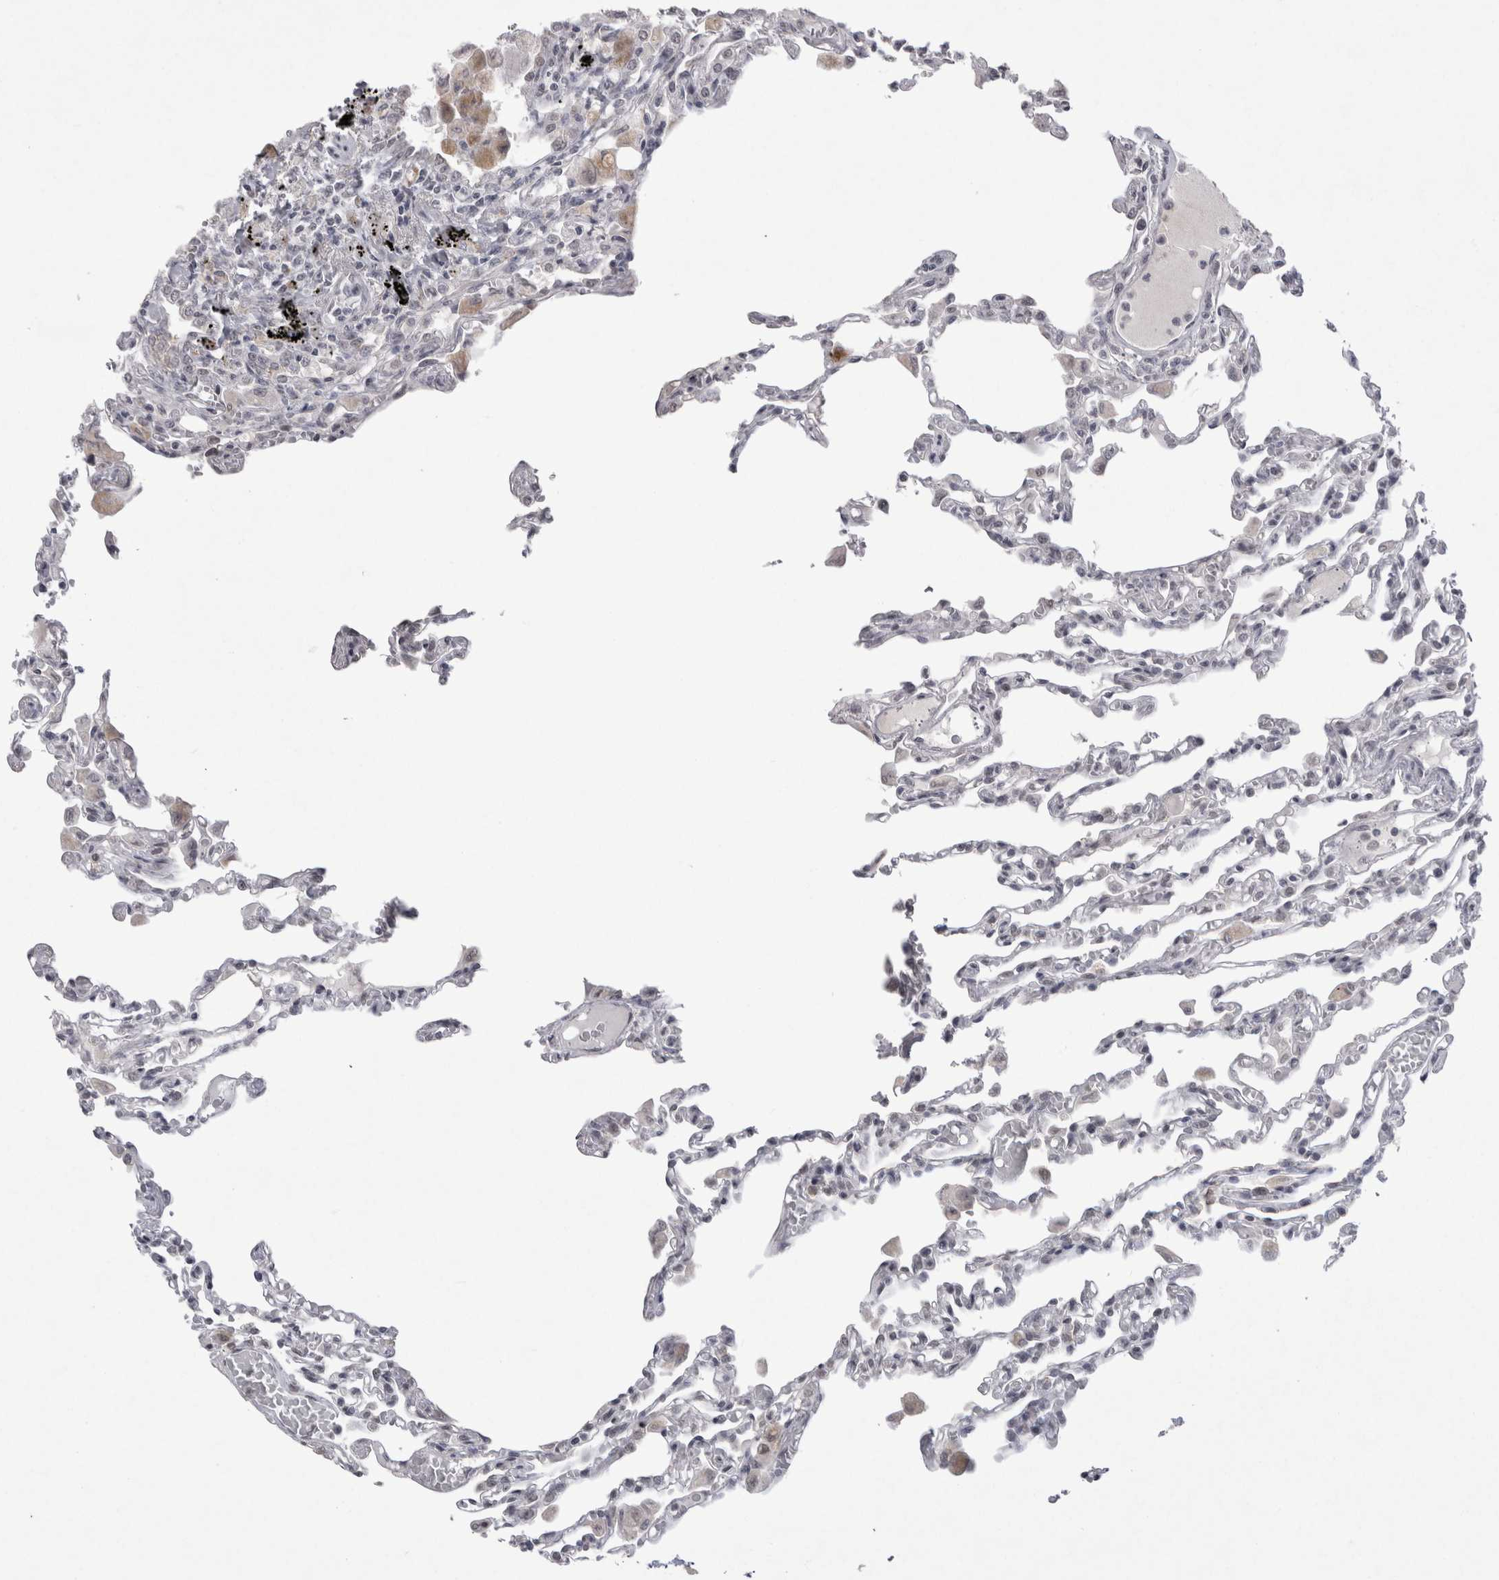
{"staining": {"intensity": "weak", "quantity": "<25%", "location": "cytoplasmic/membranous"}, "tissue": "lung", "cell_type": "Alveolar cells", "image_type": "normal", "snomed": [{"axis": "morphology", "description": "Normal tissue, NOS"}, {"axis": "topography", "description": "Bronchus"}, {"axis": "topography", "description": "Lung"}], "caption": "Lung was stained to show a protein in brown. There is no significant expression in alveolar cells. (Stains: DAB (3,3'-diaminobenzidine) immunohistochemistry (IHC) with hematoxylin counter stain, Microscopy: brightfield microscopy at high magnification).", "gene": "DDX4", "patient": {"sex": "female", "age": 49}}